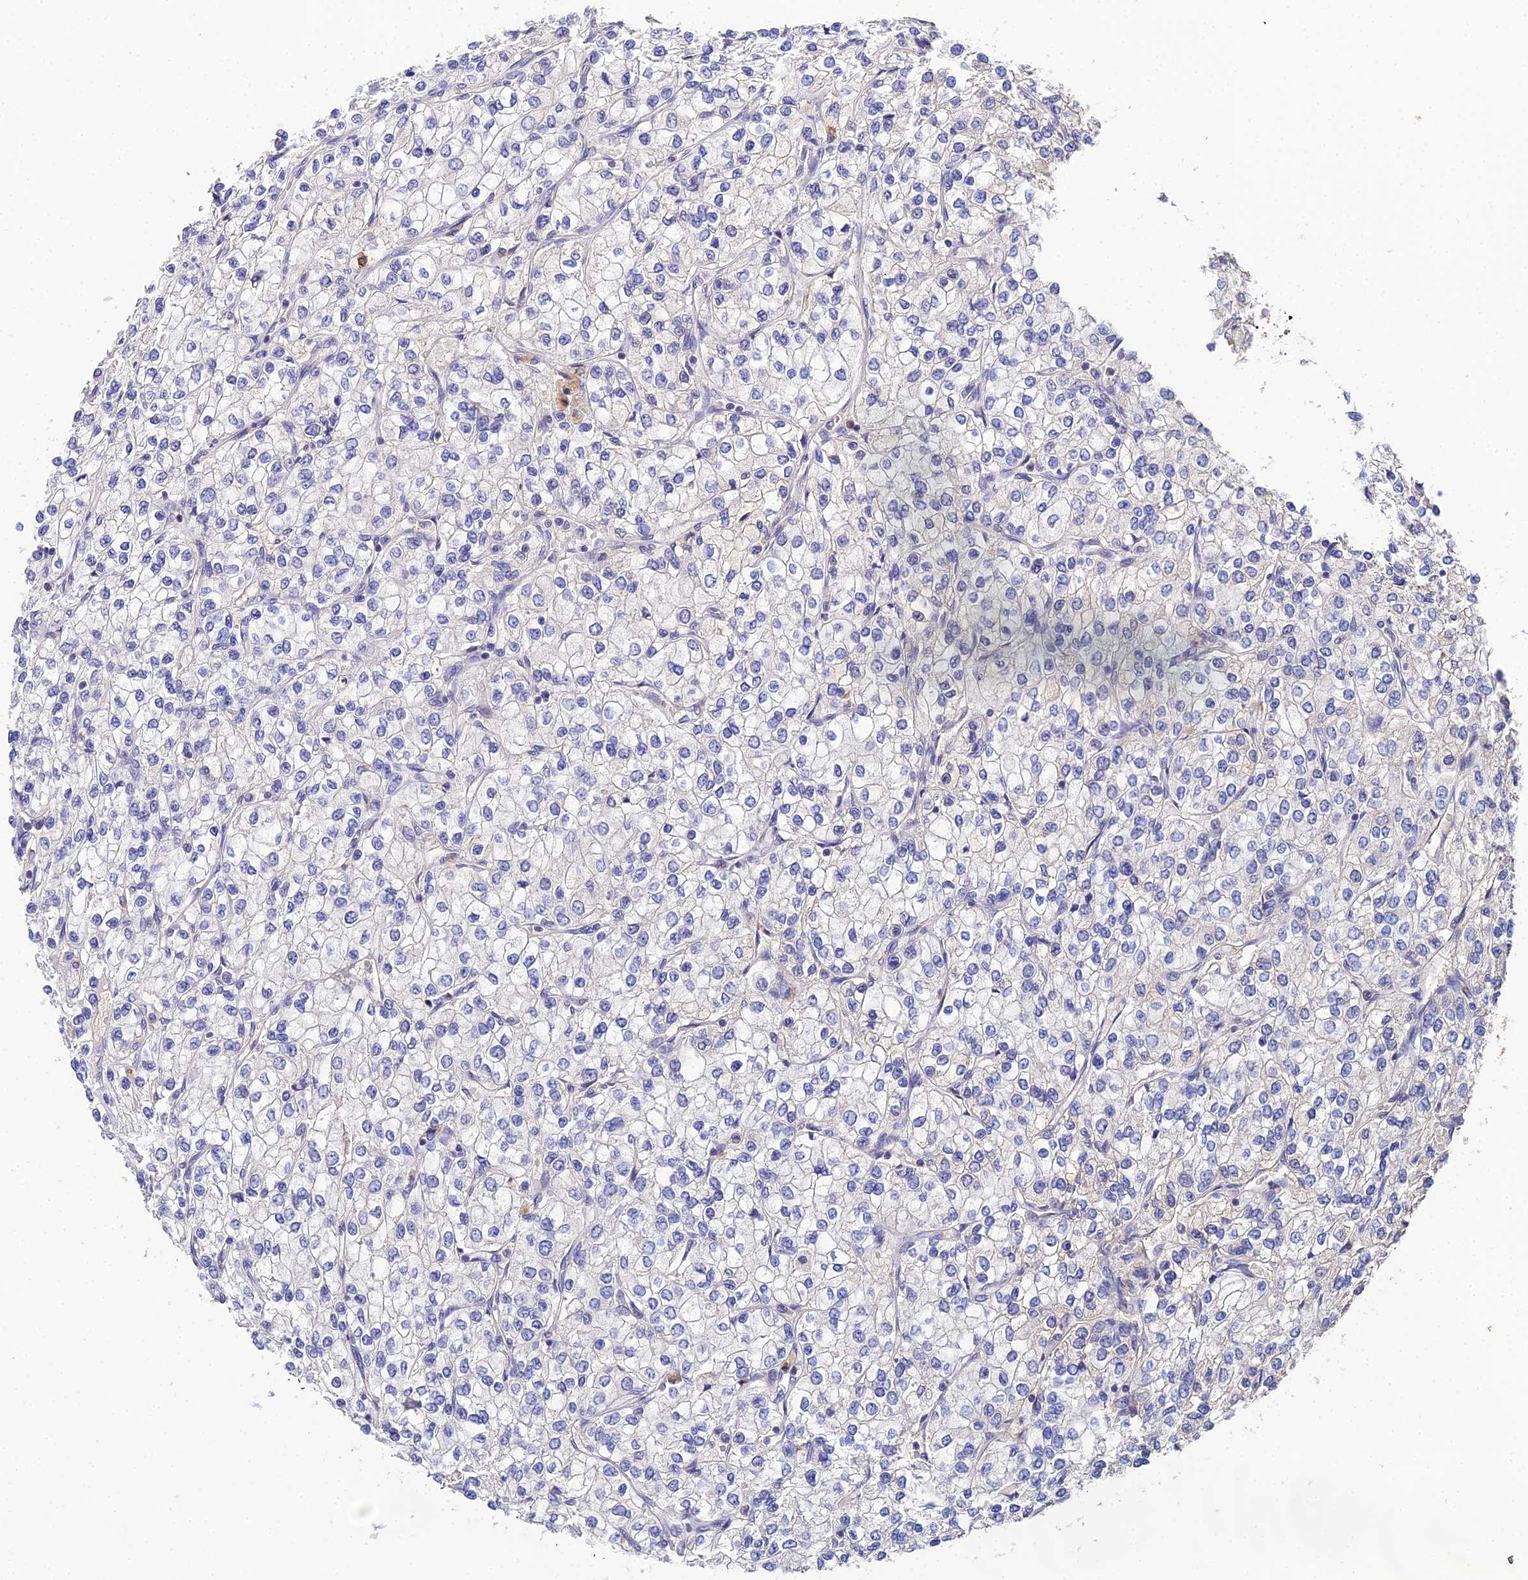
{"staining": {"intensity": "negative", "quantity": "none", "location": "none"}, "tissue": "renal cancer", "cell_type": "Tumor cells", "image_type": "cancer", "snomed": [{"axis": "morphology", "description": "Adenocarcinoma, NOS"}, {"axis": "topography", "description": "Kidney"}], "caption": "This is an immunohistochemistry photomicrograph of human adenocarcinoma (renal). There is no staining in tumor cells.", "gene": "LSM5", "patient": {"sex": "male", "age": 80}}